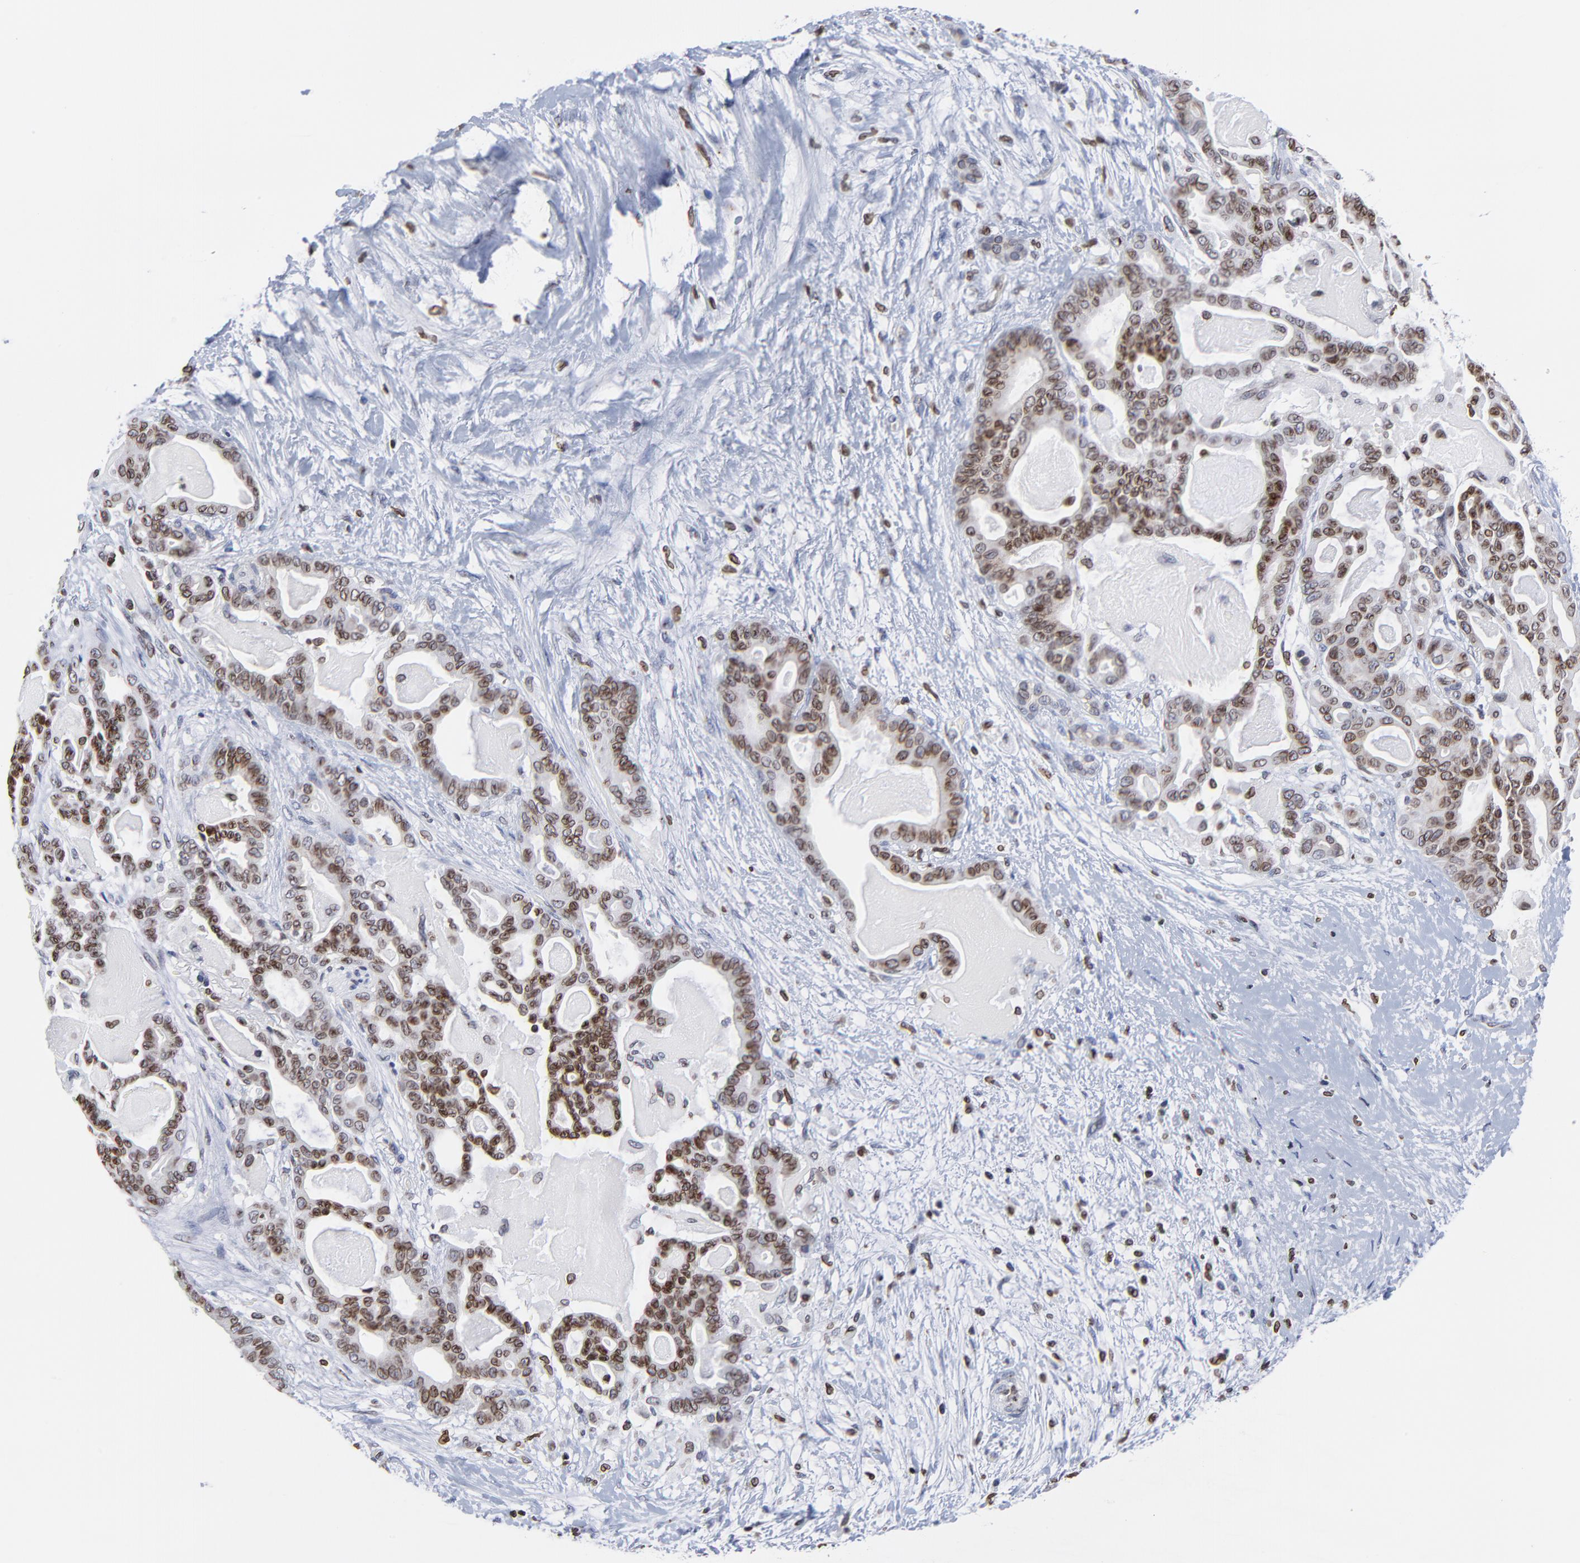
{"staining": {"intensity": "moderate", "quantity": ">75%", "location": "cytoplasmic/membranous,nuclear"}, "tissue": "pancreatic cancer", "cell_type": "Tumor cells", "image_type": "cancer", "snomed": [{"axis": "morphology", "description": "Adenocarcinoma, NOS"}, {"axis": "topography", "description": "Pancreas"}], "caption": "This micrograph exhibits immunohistochemistry staining of human pancreatic cancer (adenocarcinoma), with medium moderate cytoplasmic/membranous and nuclear expression in approximately >75% of tumor cells.", "gene": "THAP7", "patient": {"sex": "male", "age": 63}}